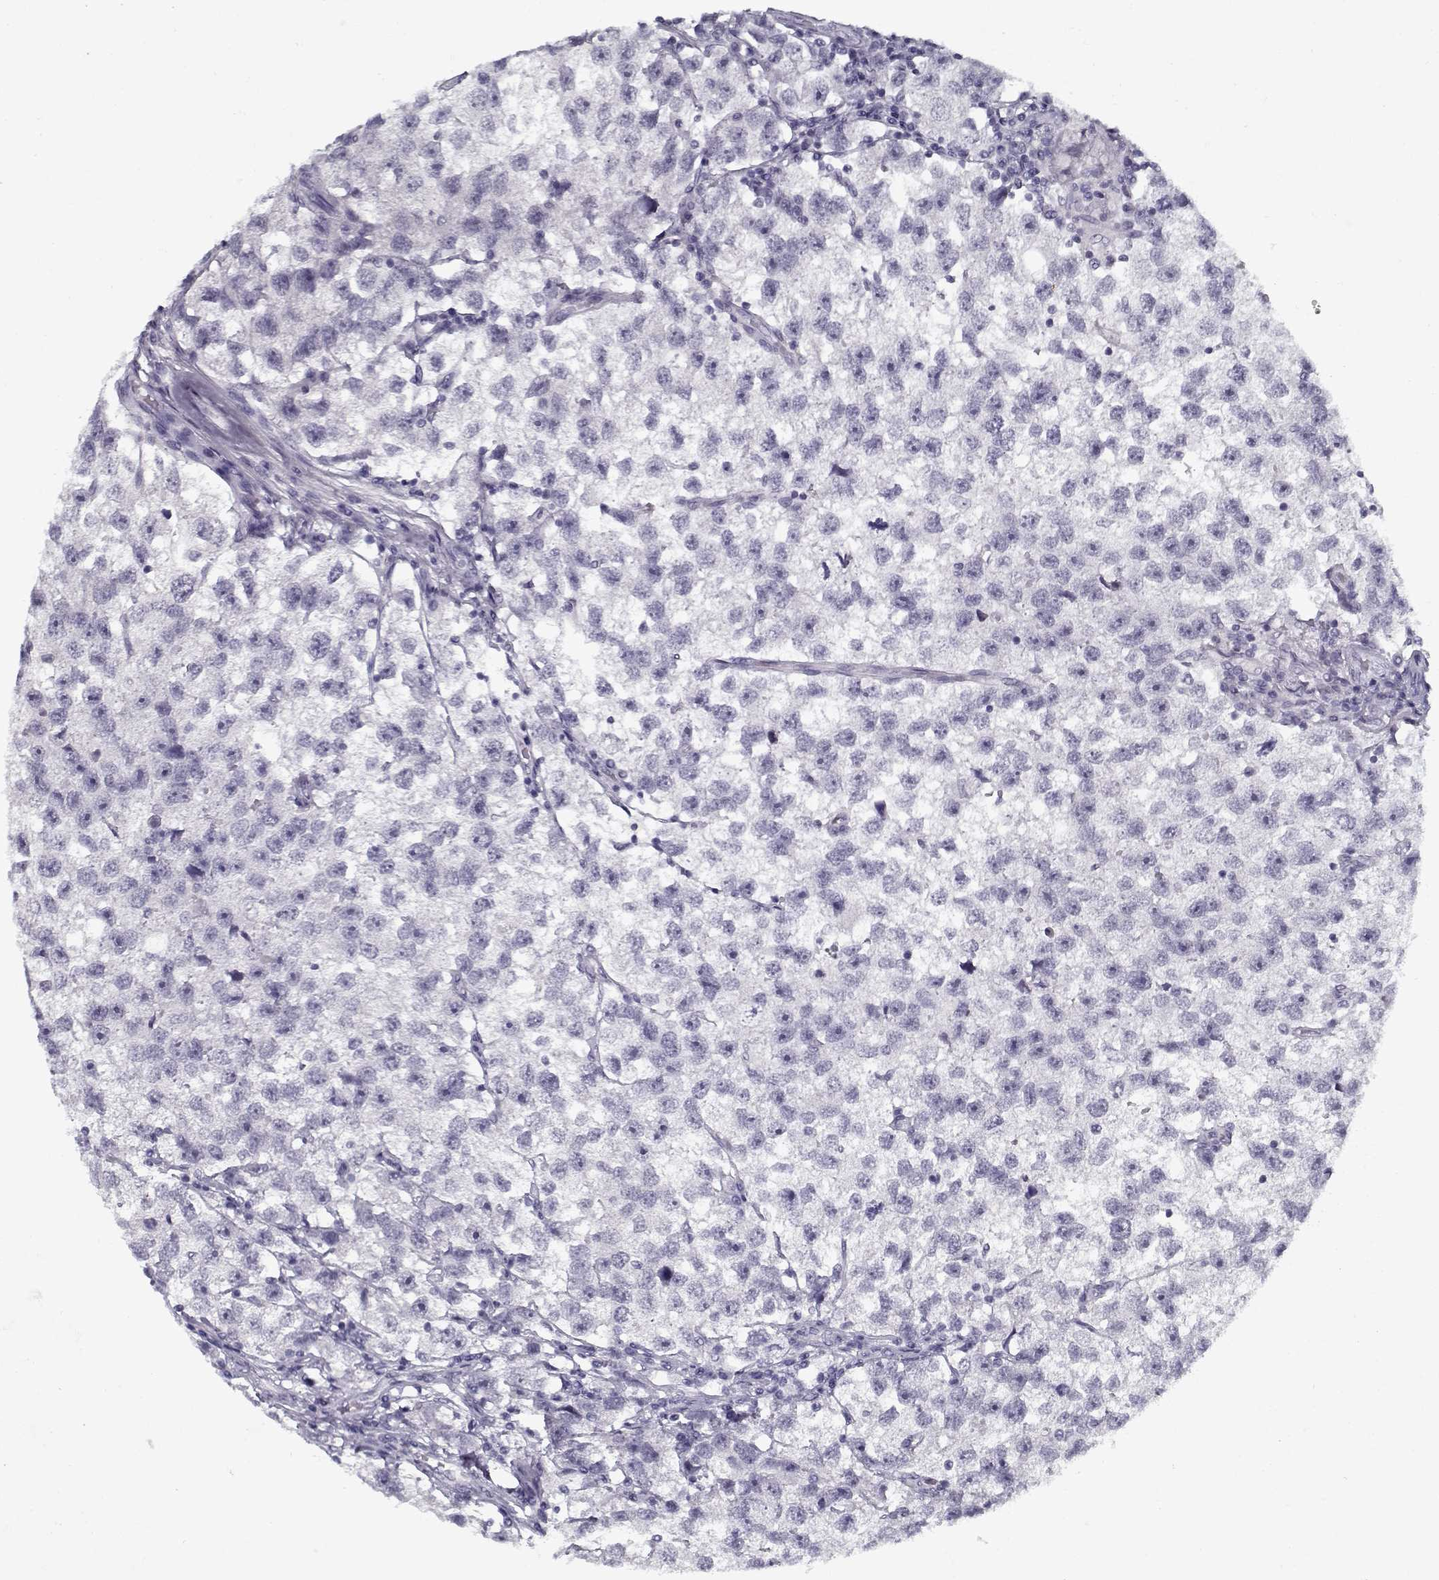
{"staining": {"intensity": "negative", "quantity": "none", "location": "none"}, "tissue": "testis cancer", "cell_type": "Tumor cells", "image_type": "cancer", "snomed": [{"axis": "morphology", "description": "Seminoma, NOS"}, {"axis": "topography", "description": "Testis"}], "caption": "This is a image of IHC staining of testis cancer, which shows no staining in tumor cells. (DAB (3,3'-diaminobenzidine) IHC with hematoxylin counter stain).", "gene": "SPACA9", "patient": {"sex": "male", "age": 26}}